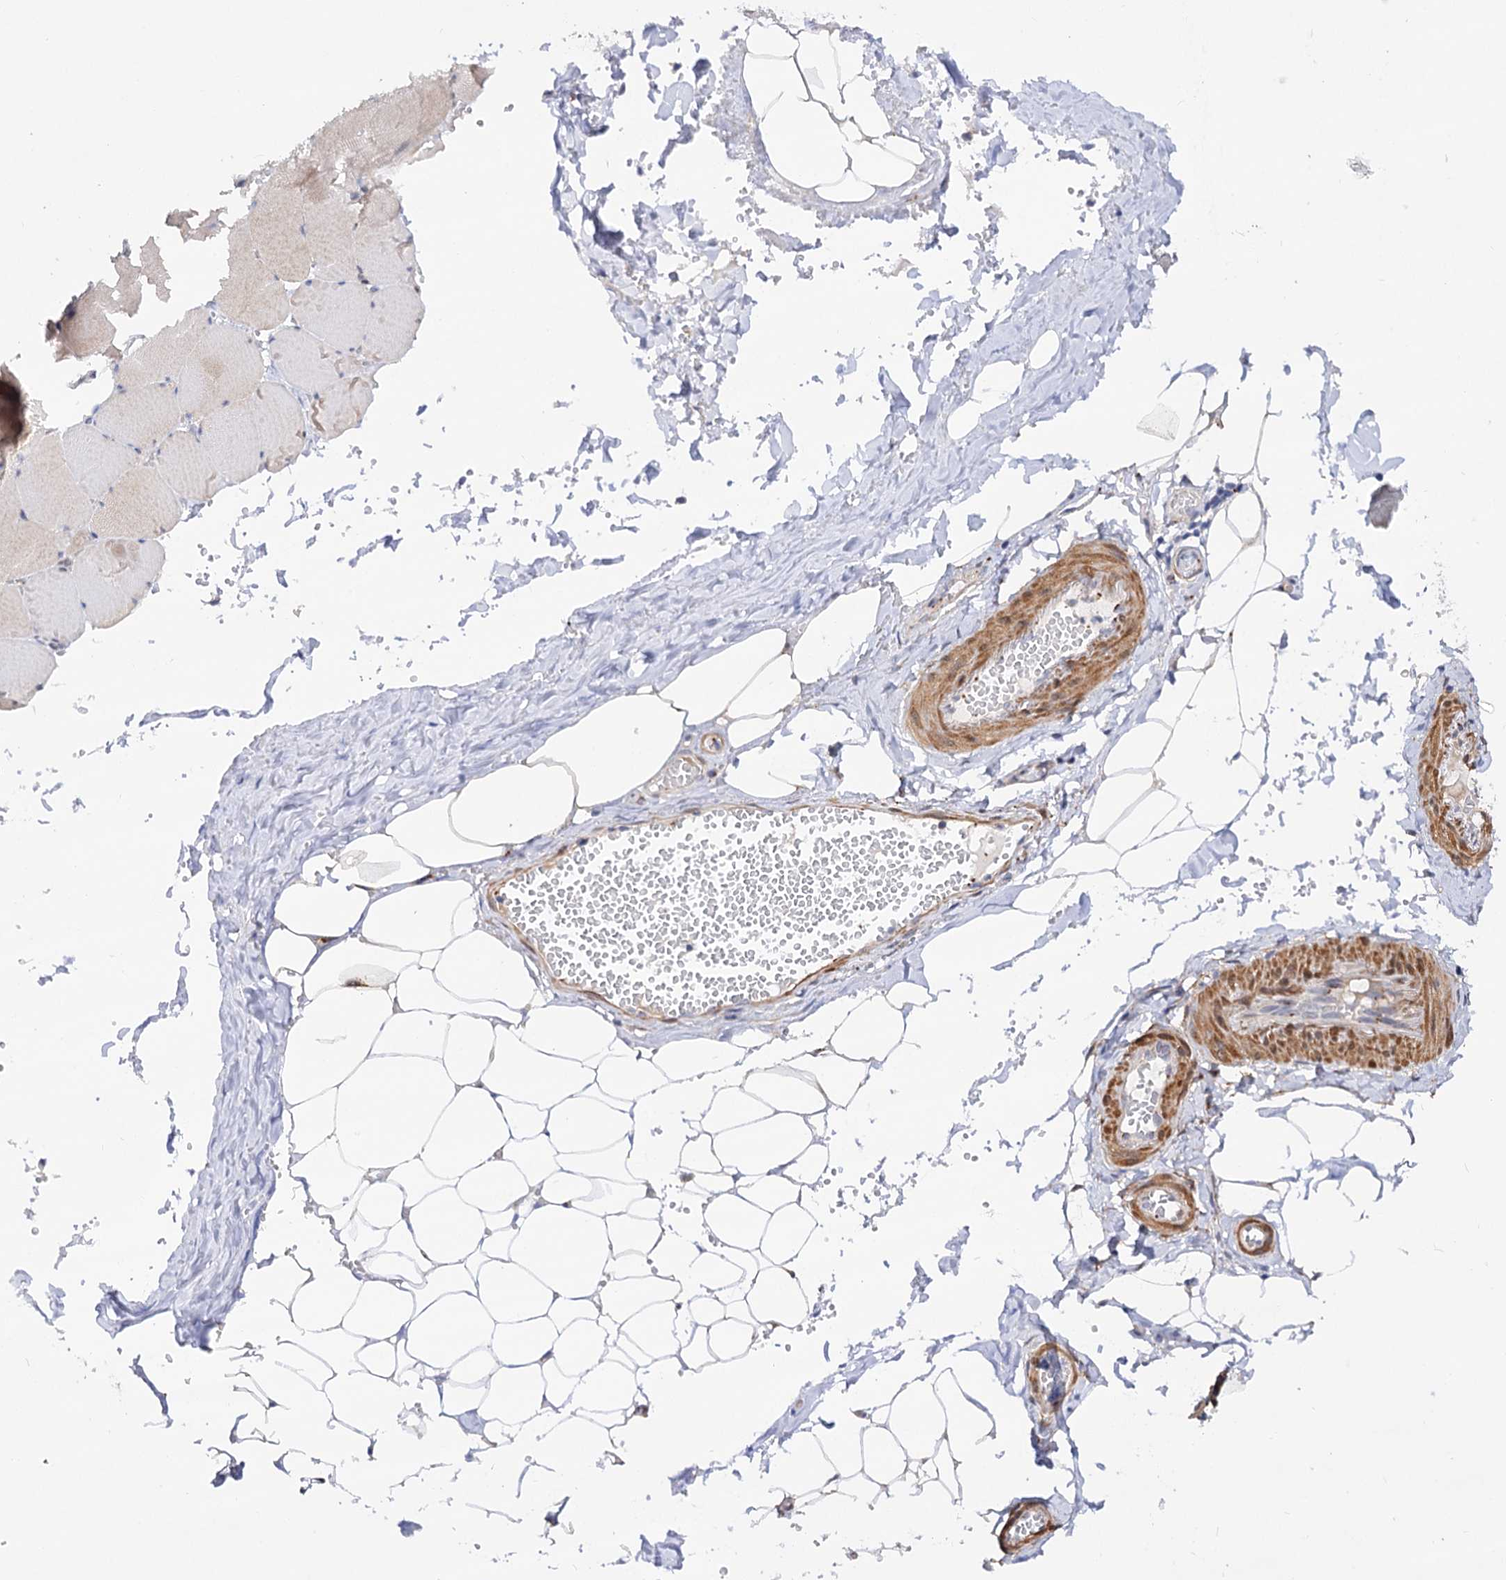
{"staining": {"intensity": "weak", "quantity": "25%-75%", "location": "cytoplasmic/membranous"}, "tissue": "adipose tissue", "cell_type": "Adipocytes", "image_type": "normal", "snomed": [{"axis": "morphology", "description": "Normal tissue, NOS"}, {"axis": "topography", "description": "Skeletal muscle"}, {"axis": "topography", "description": "Peripheral nerve tissue"}], "caption": "Immunohistochemical staining of benign adipose tissue demonstrates weak cytoplasmic/membranous protein staining in approximately 25%-75% of adipocytes.", "gene": "C11orf96", "patient": {"sex": "female", "age": 55}}